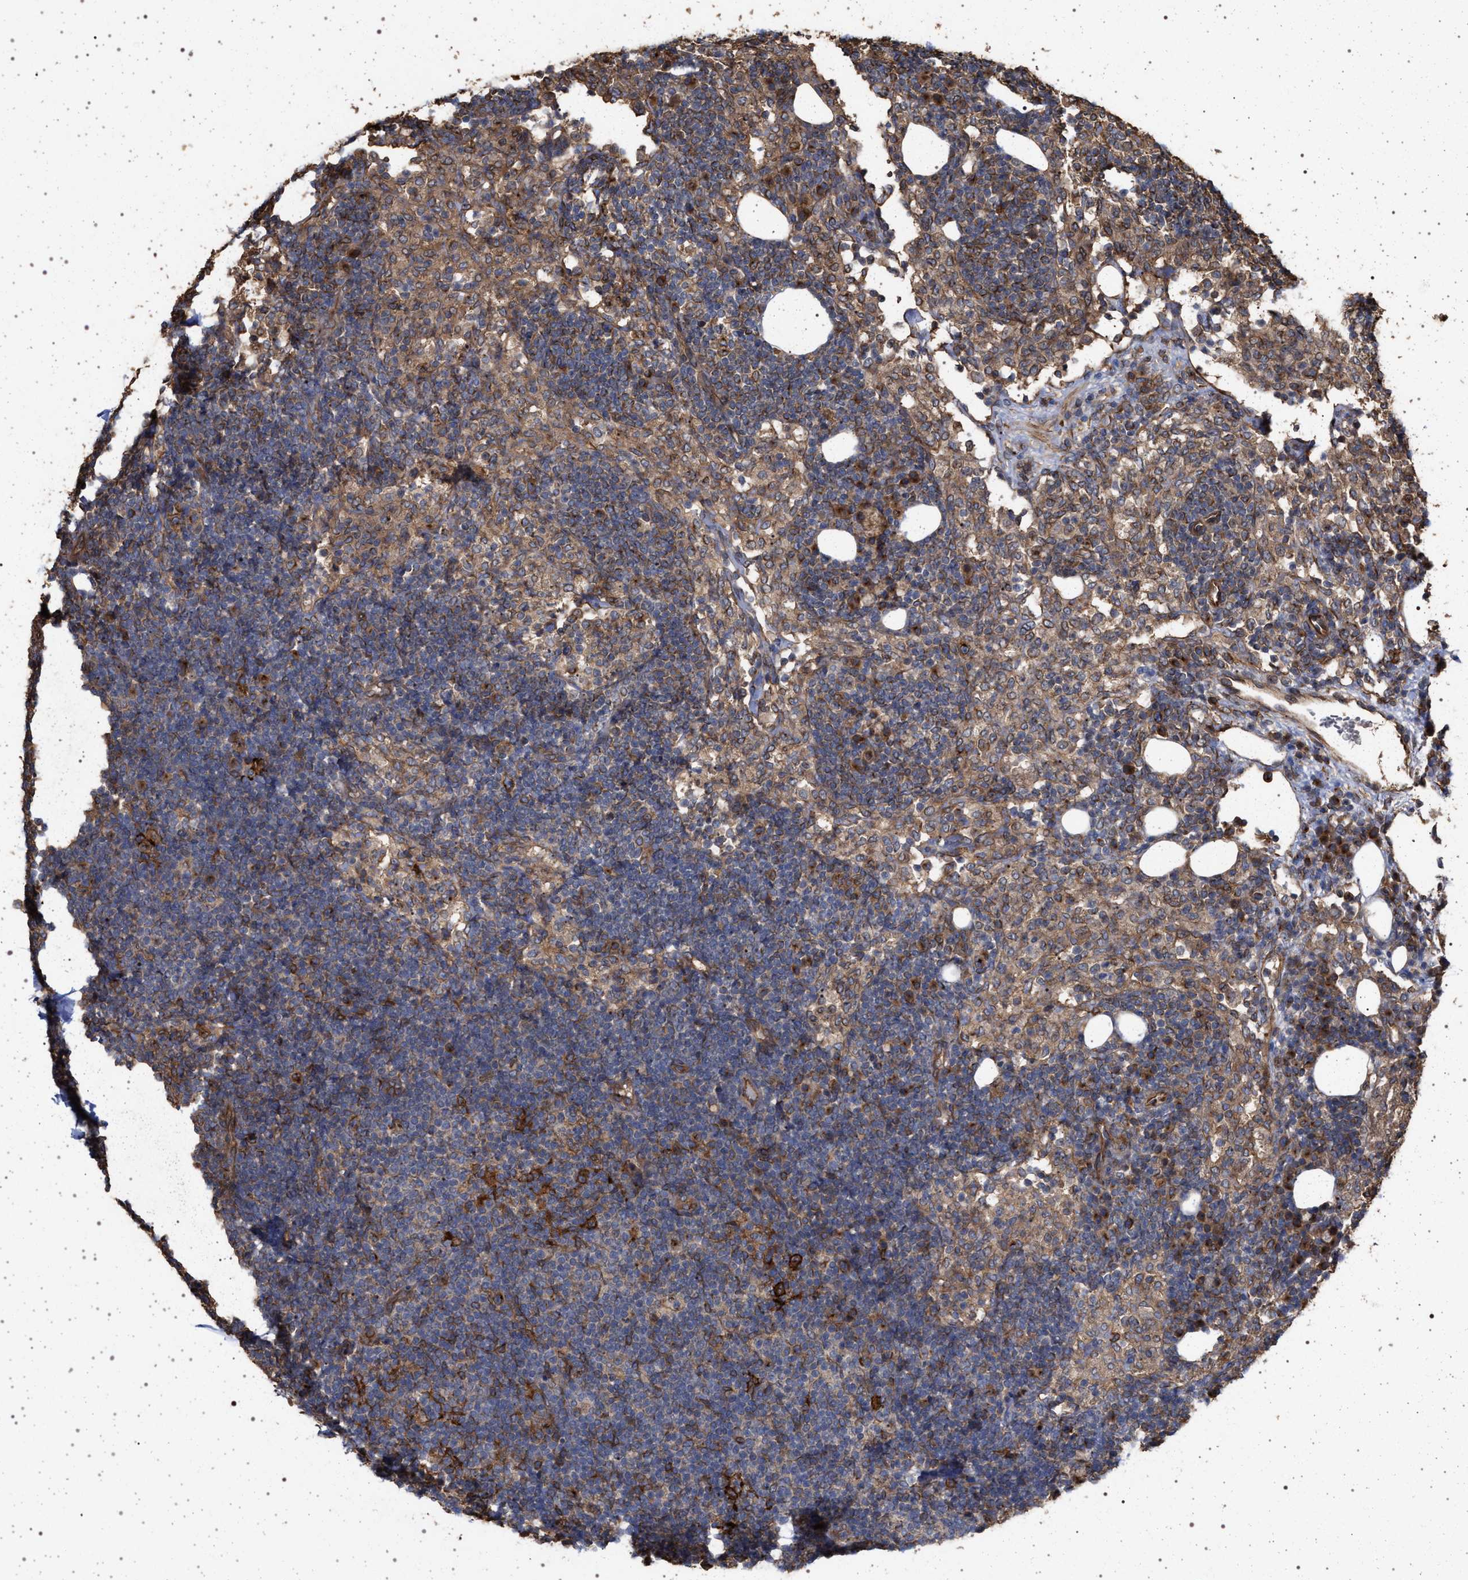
{"staining": {"intensity": "moderate", "quantity": "25%-75%", "location": "cytoplasmic/membranous"}, "tissue": "lymph node", "cell_type": "Germinal center cells", "image_type": "normal", "snomed": [{"axis": "morphology", "description": "Normal tissue, NOS"}, {"axis": "morphology", "description": "Carcinoid, malignant, NOS"}, {"axis": "topography", "description": "Lymph node"}], "caption": "Protein positivity by immunohistochemistry (IHC) exhibits moderate cytoplasmic/membranous staining in about 25%-75% of germinal center cells in unremarkable lymph node.", "gene": "IFT20", "patient": {"sex": "male", "age": 47}}